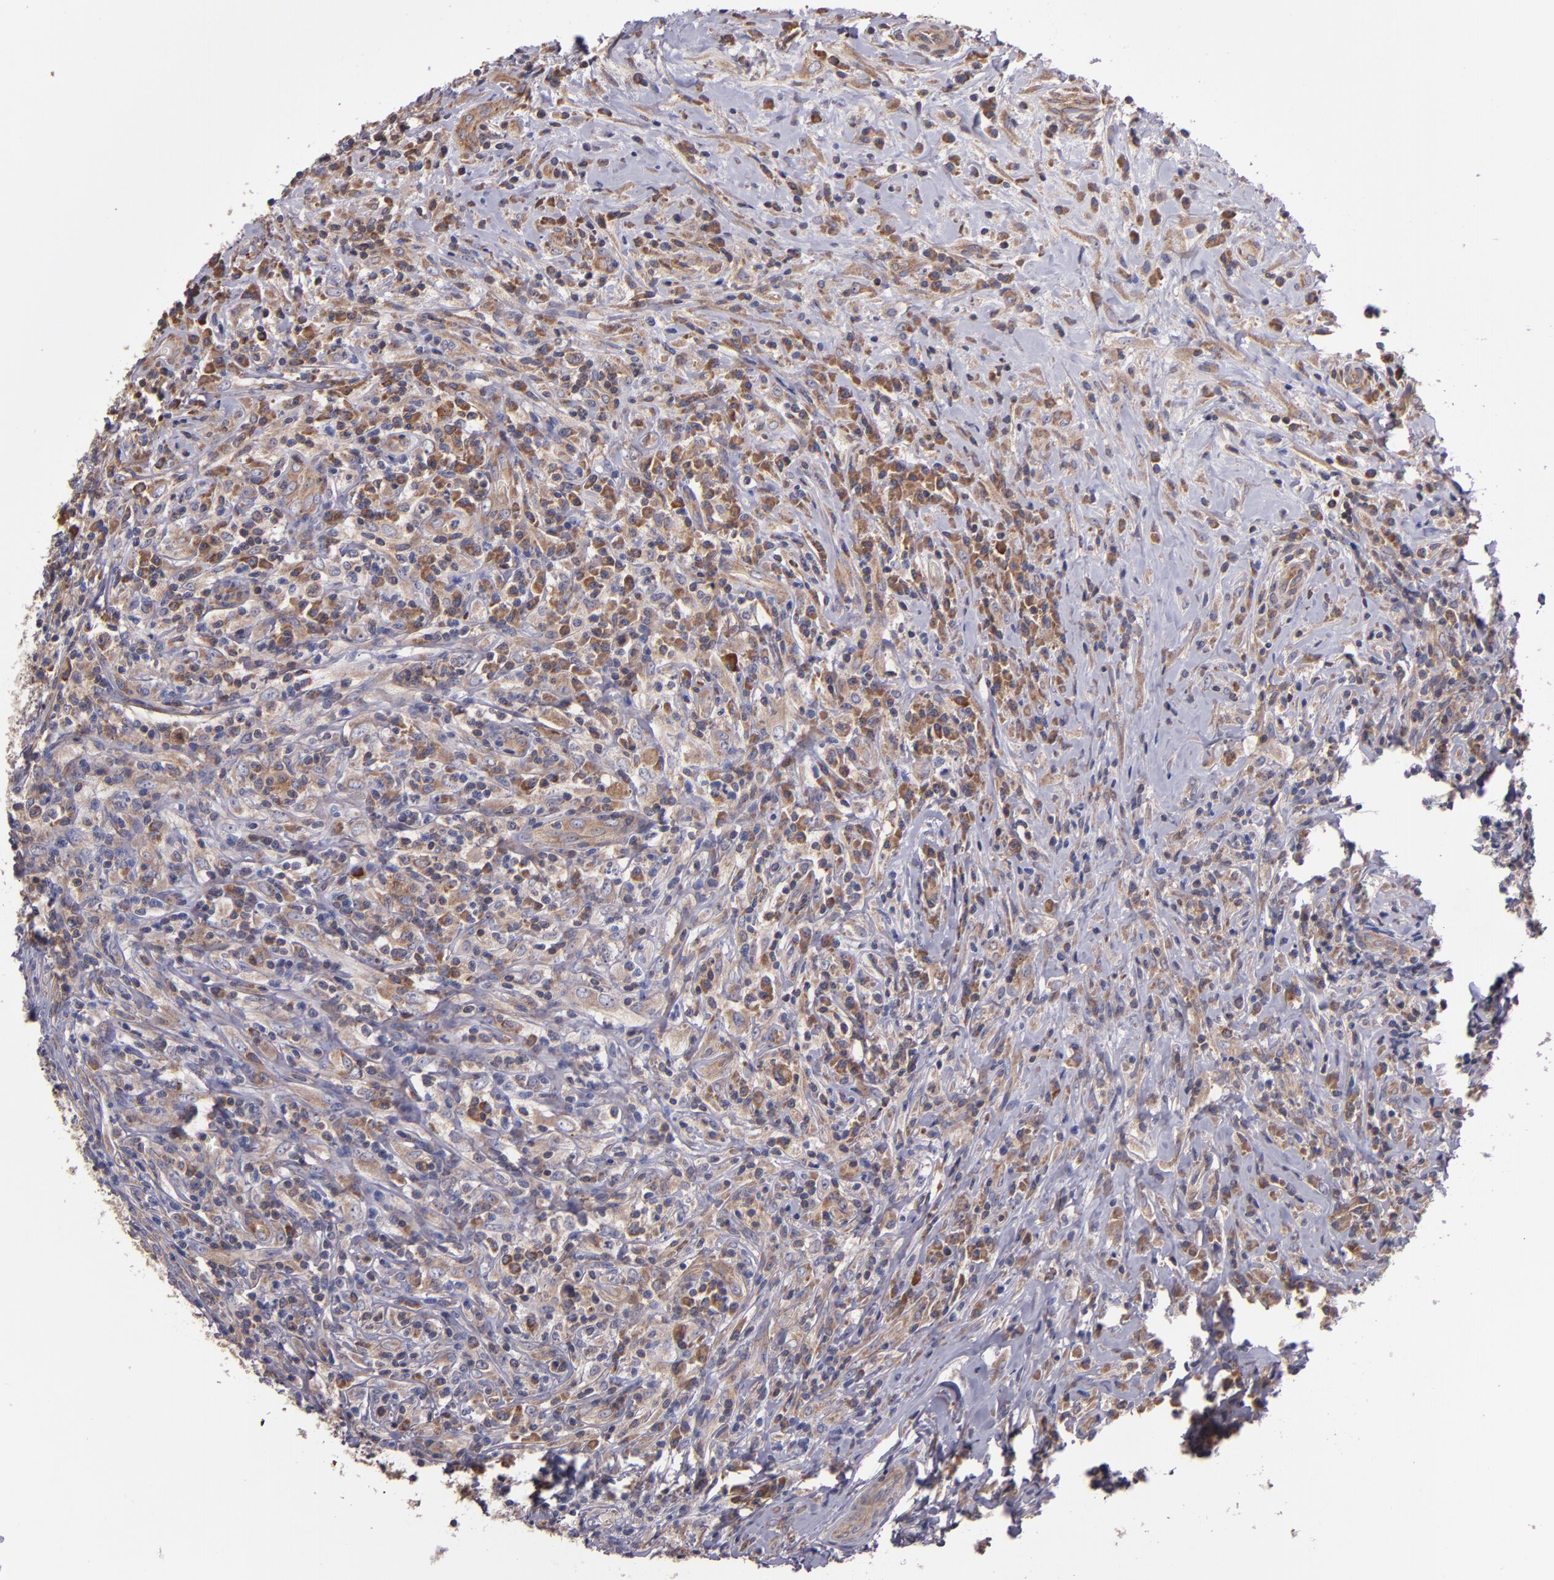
{"staining": {"intensity": "moderate", "quantity": ">75%", "location": "cytoplasmic/membranous"}, "tissue": "lymphoma", "cell_type": "Tumor cells", "image_type": "cancer", "snomed": [{"axis": "morphology", "description": "Hodgkin's disease, NOS"}, {"axis": "topography", "description": "Lymph node"}], "caption": "A micrograph of human lymphoma stained for a protein displays moderate cytoplasmic/membranous brown staining in tumor cells.", "gene": "EIF4ENIF1", "patient": {"sex": "female", "age": 25}}